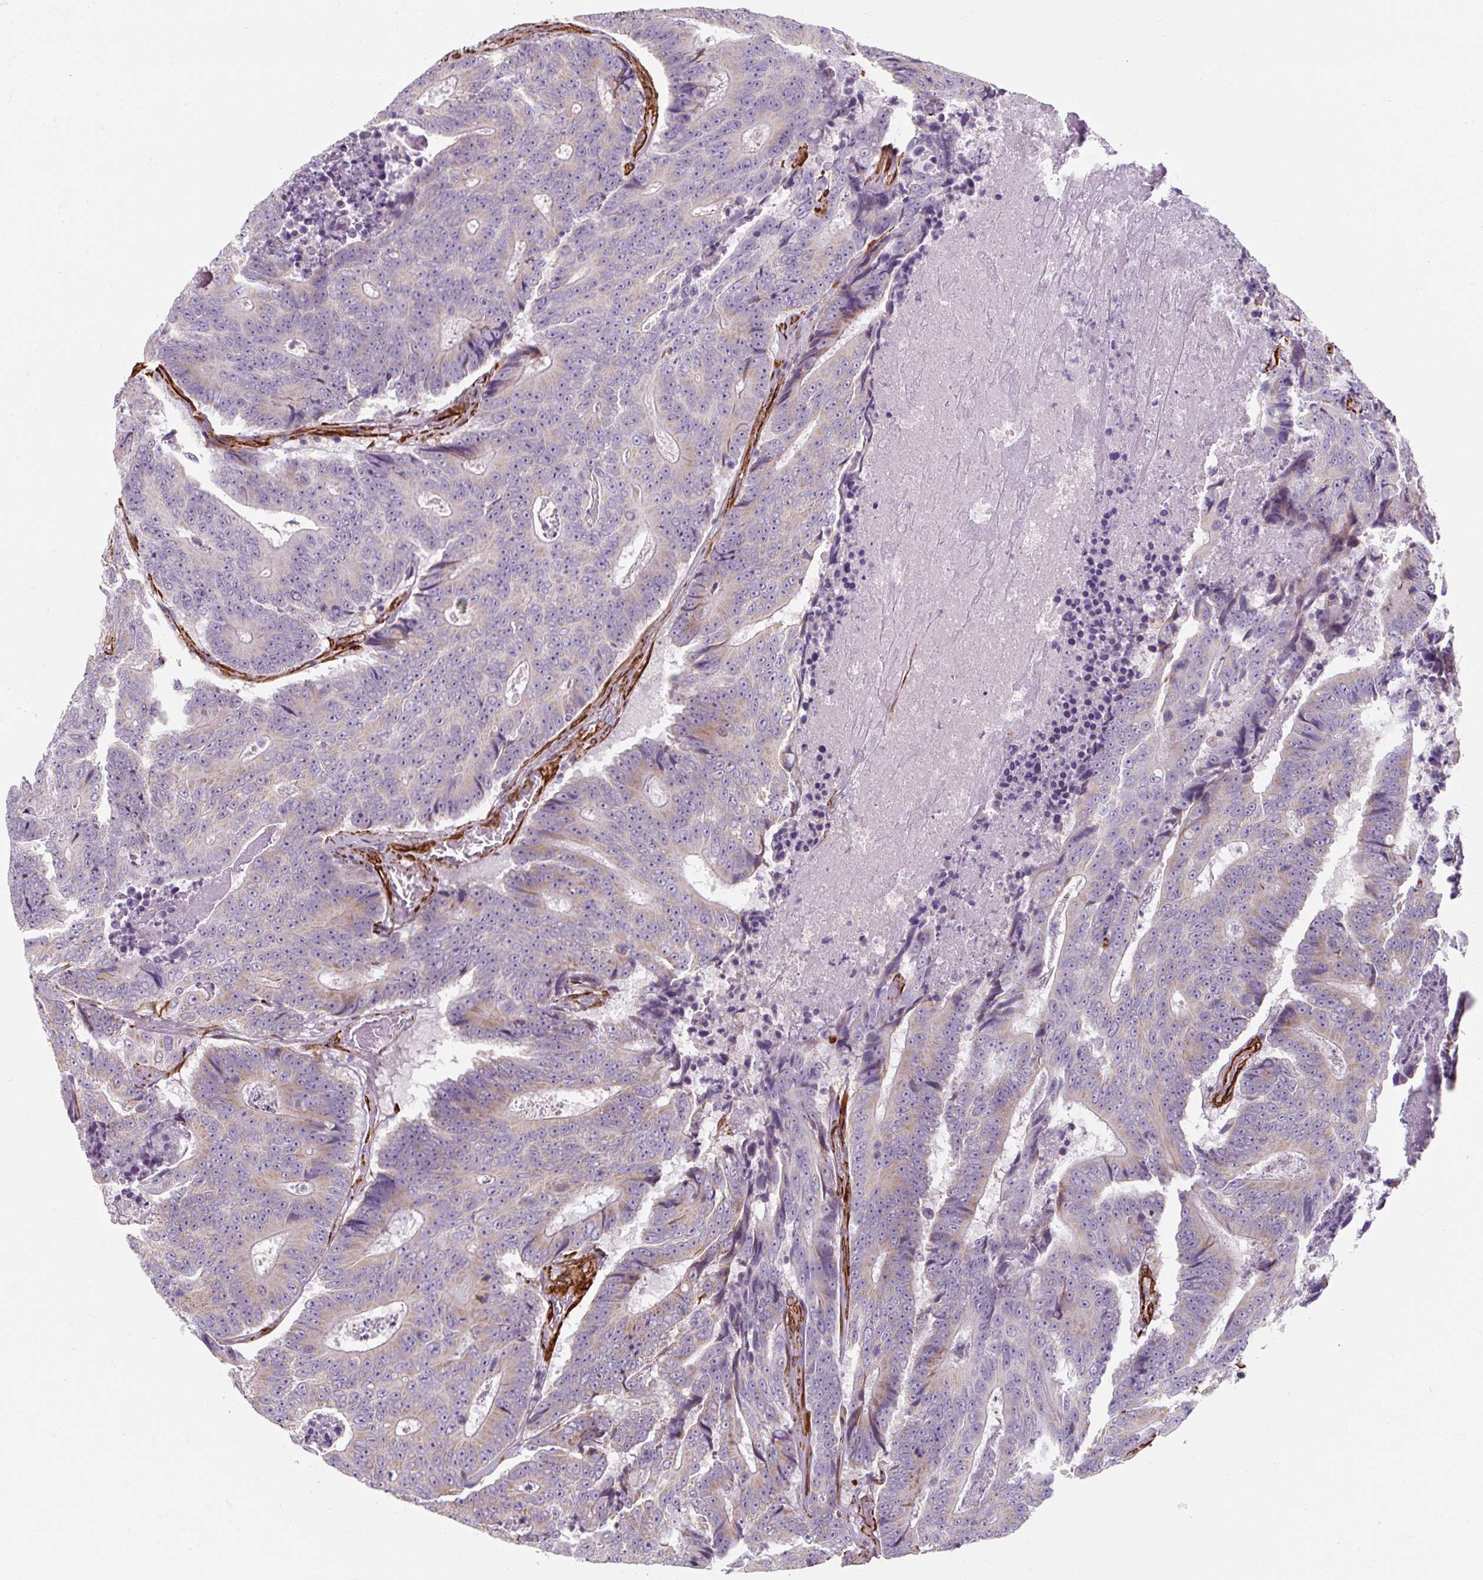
{"staining": {"intensity": "negative", "quantity": "none", "location": "none"}, "tissue": "colorectal cancer", "cell_type": "Tumor cells", "image_type": "cancer", "snomed": [{"axis": "morphology", "description": "Adenocarcinoma, NOS"}, {"axis": "topography", "description": "Colon"}], "caption": "A histopathology image of human colorectal cancer (adenocarcinoma) is negative for staining in tumor cells.", "gene": "MRPS5", "patient": {"sex": "male", "age": 83}}